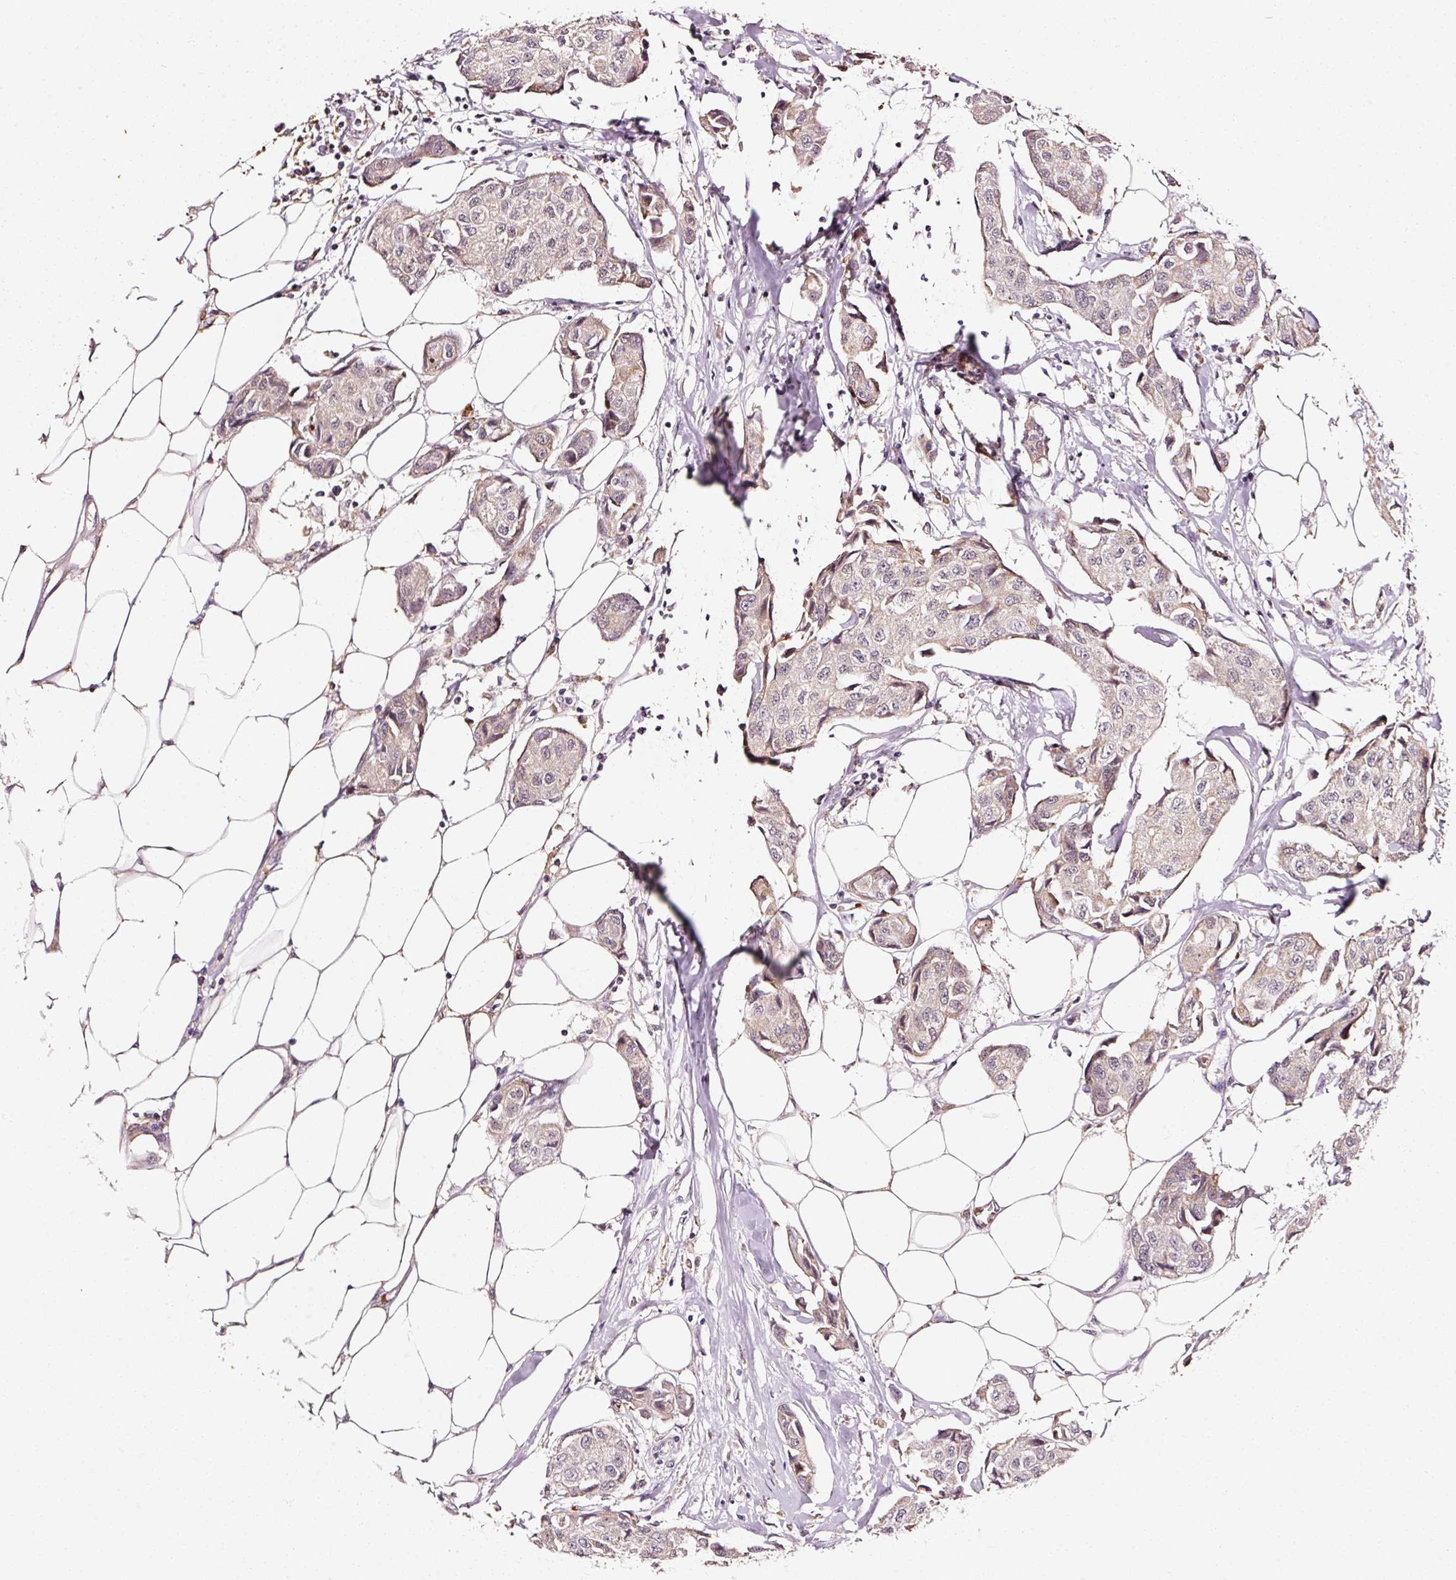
{"staining": {"intensity": "moderate", "quantity": "<25%", "location": "cytoplasmic/membranous,nuclear"}, "tissue": "breast cancer", "cell_type": "Tumor cells", "image_type": "cancer", "snomed": [{"axis": "morphology", "description": "Duct carcinoma"}, {"axis": "topography", "description": "Breast"}, {"axis": "topography", "description": "Lymph node"}], "caption": "The immunohistochemical stain shows moderate cytoplasmic/membranous and nuclear expression in tumor cells of infiltrating ductal carcinoma (breast) tissue.", "gene": "ZNF460", "patient": {"sex": "female", "age": 80}}